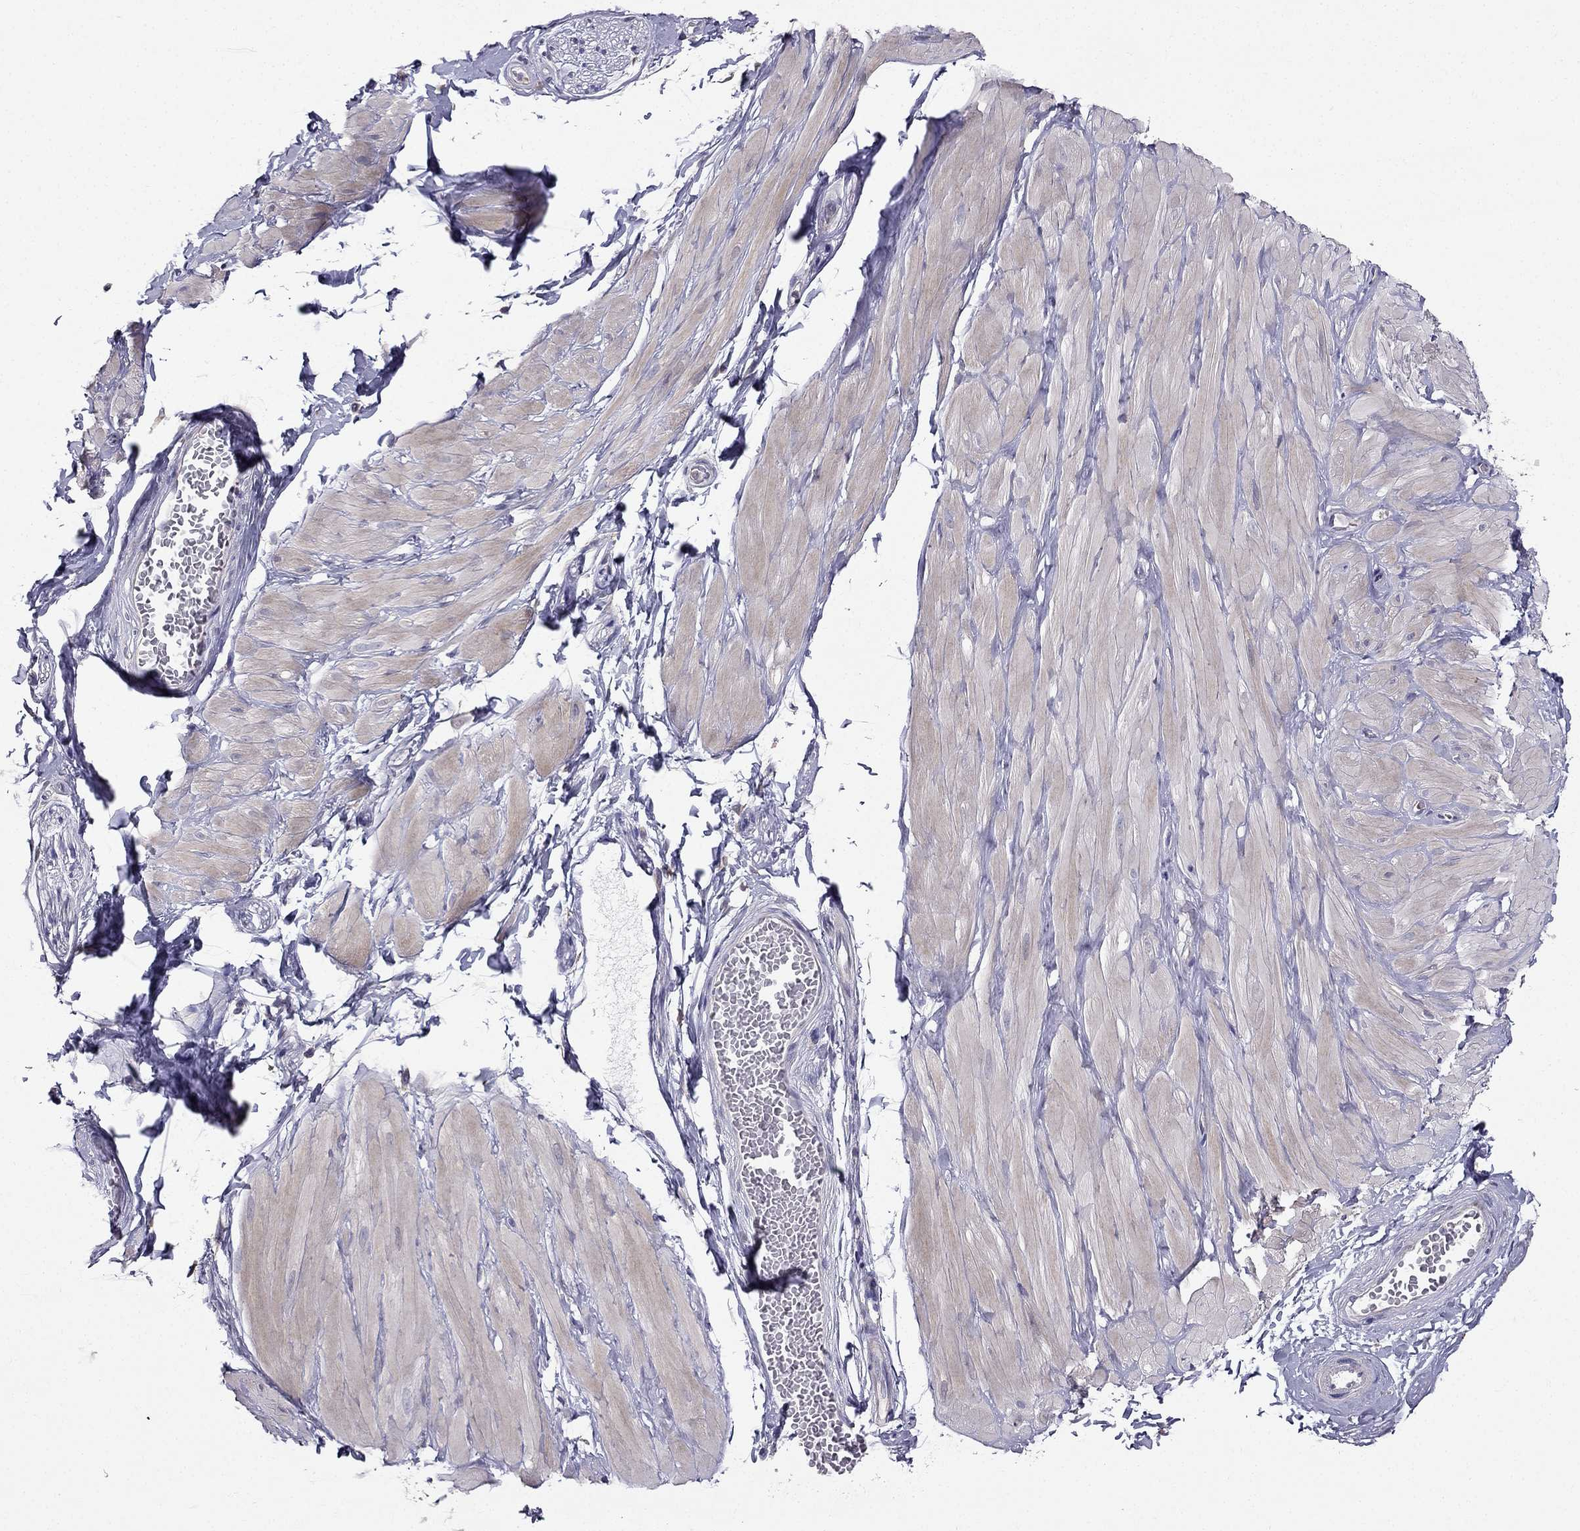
{"staining": {"intensity": "negative", "quantity": "none", "location": "none"}, "tissue": "adipose tissue", "cell_type": "Adipocytes", "image_type": "normal", "snomed": [{"axis": "morphology", "description": "Normal tissue, NOS"}, {"axis": "topography", "description": "Smooth muscle"}, {"axis": "topography", "description": "Peripheral nerve tissue"}], "caption": "Protein analysis of normal adipose tissue displays no significant positivity in adipocytes.", "gene": "AS3MT", "patient": {"sex": "male", "age": 22}}